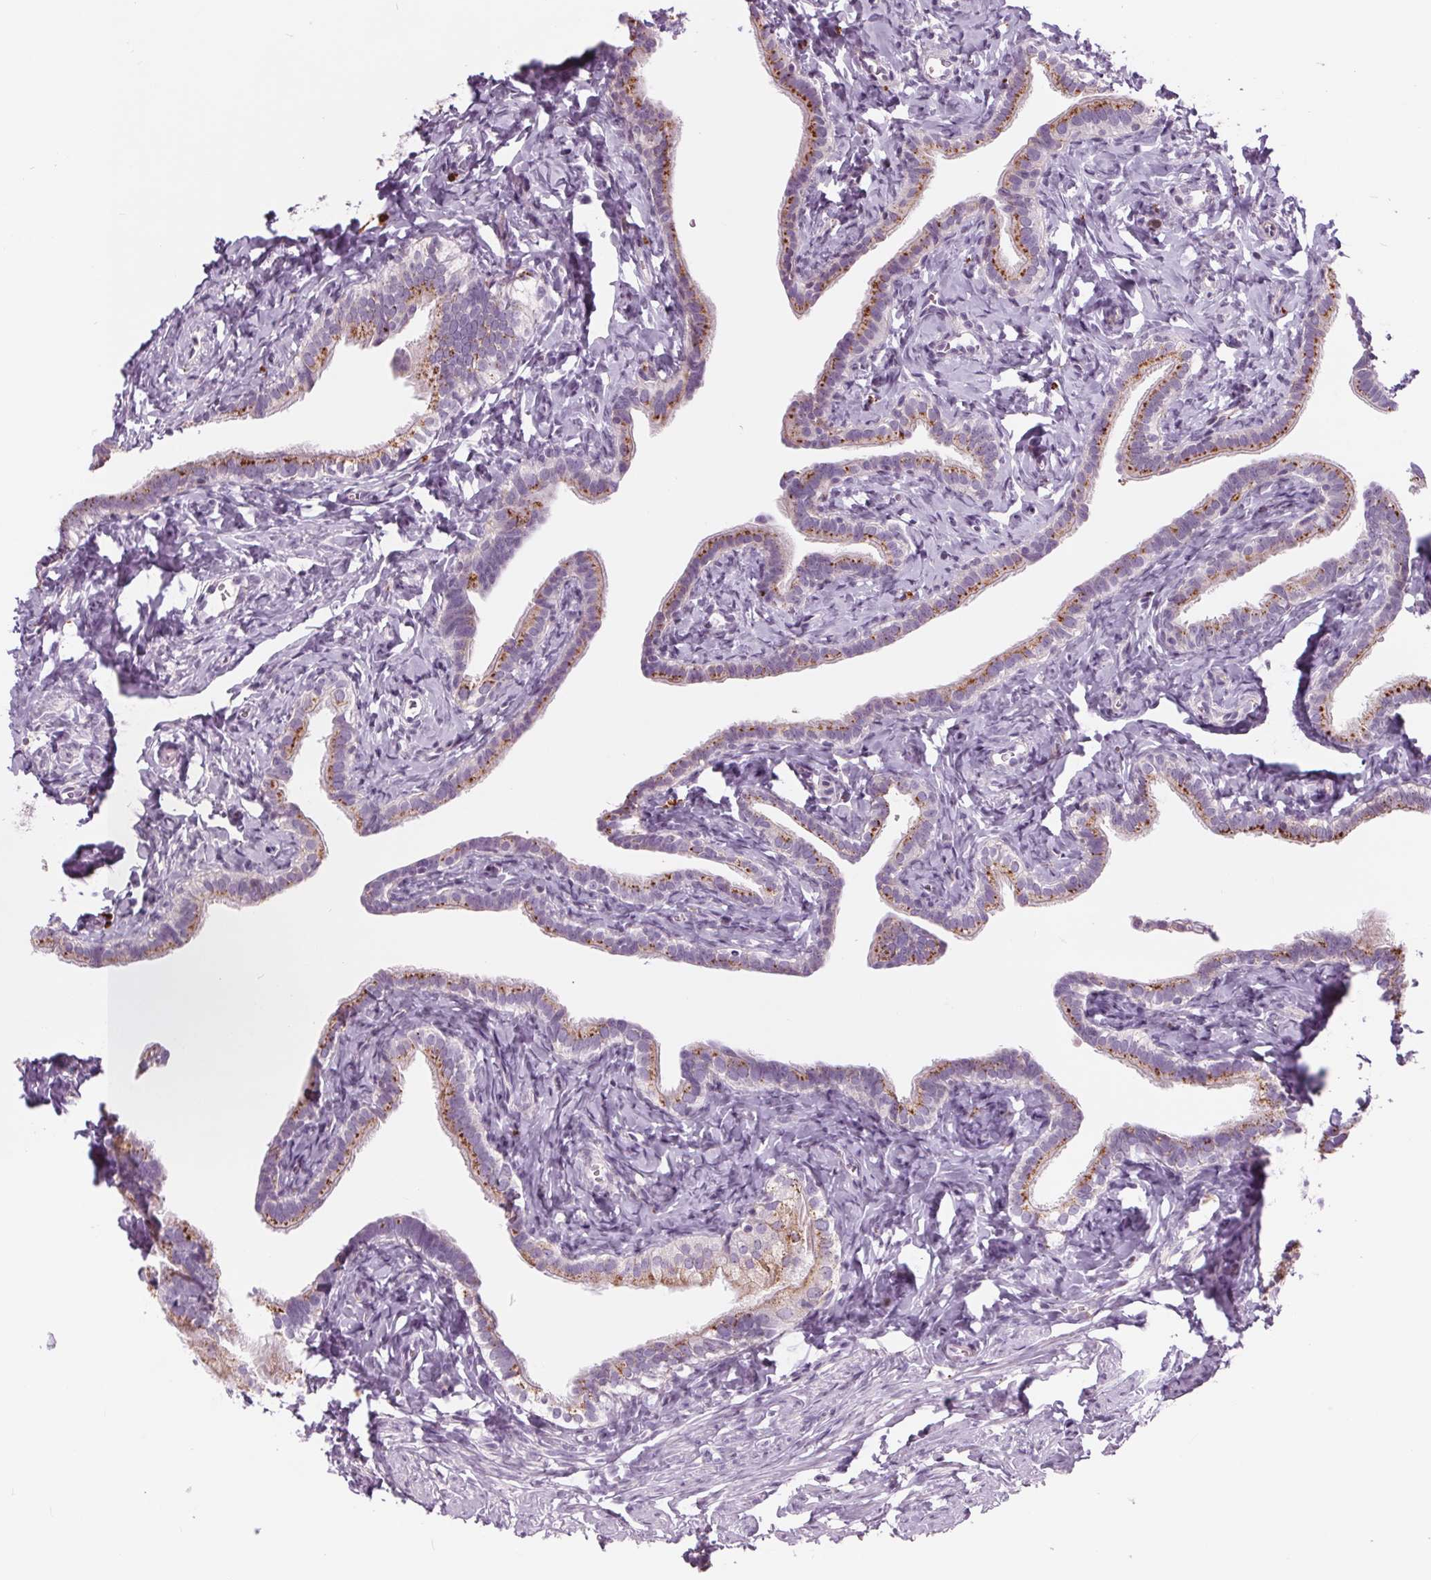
{"staining": {"intensity": "moderate", "quantity": "25%-75%", "location": "cytoplasmic/membranous"}, "tissue": "fallopian tube", "cell_type": "Glandular cells", "image_type": "normal", "snomed": [{"axis": "morphology", "description": "Normal tissue, NOS"}, {"axis": "topography", "description": "Fallopian tube"}], "caption": "Immunohistochemistry histopathology image of unremarkable human fallopian tube stained for a protein (brown), which shows medium levels of moderate cytoplasmic/membranous staining in approximately 25%-75% of glandular cells.", "gene": "SAMD5", "patient": {"sex": "female", "age": 41}}